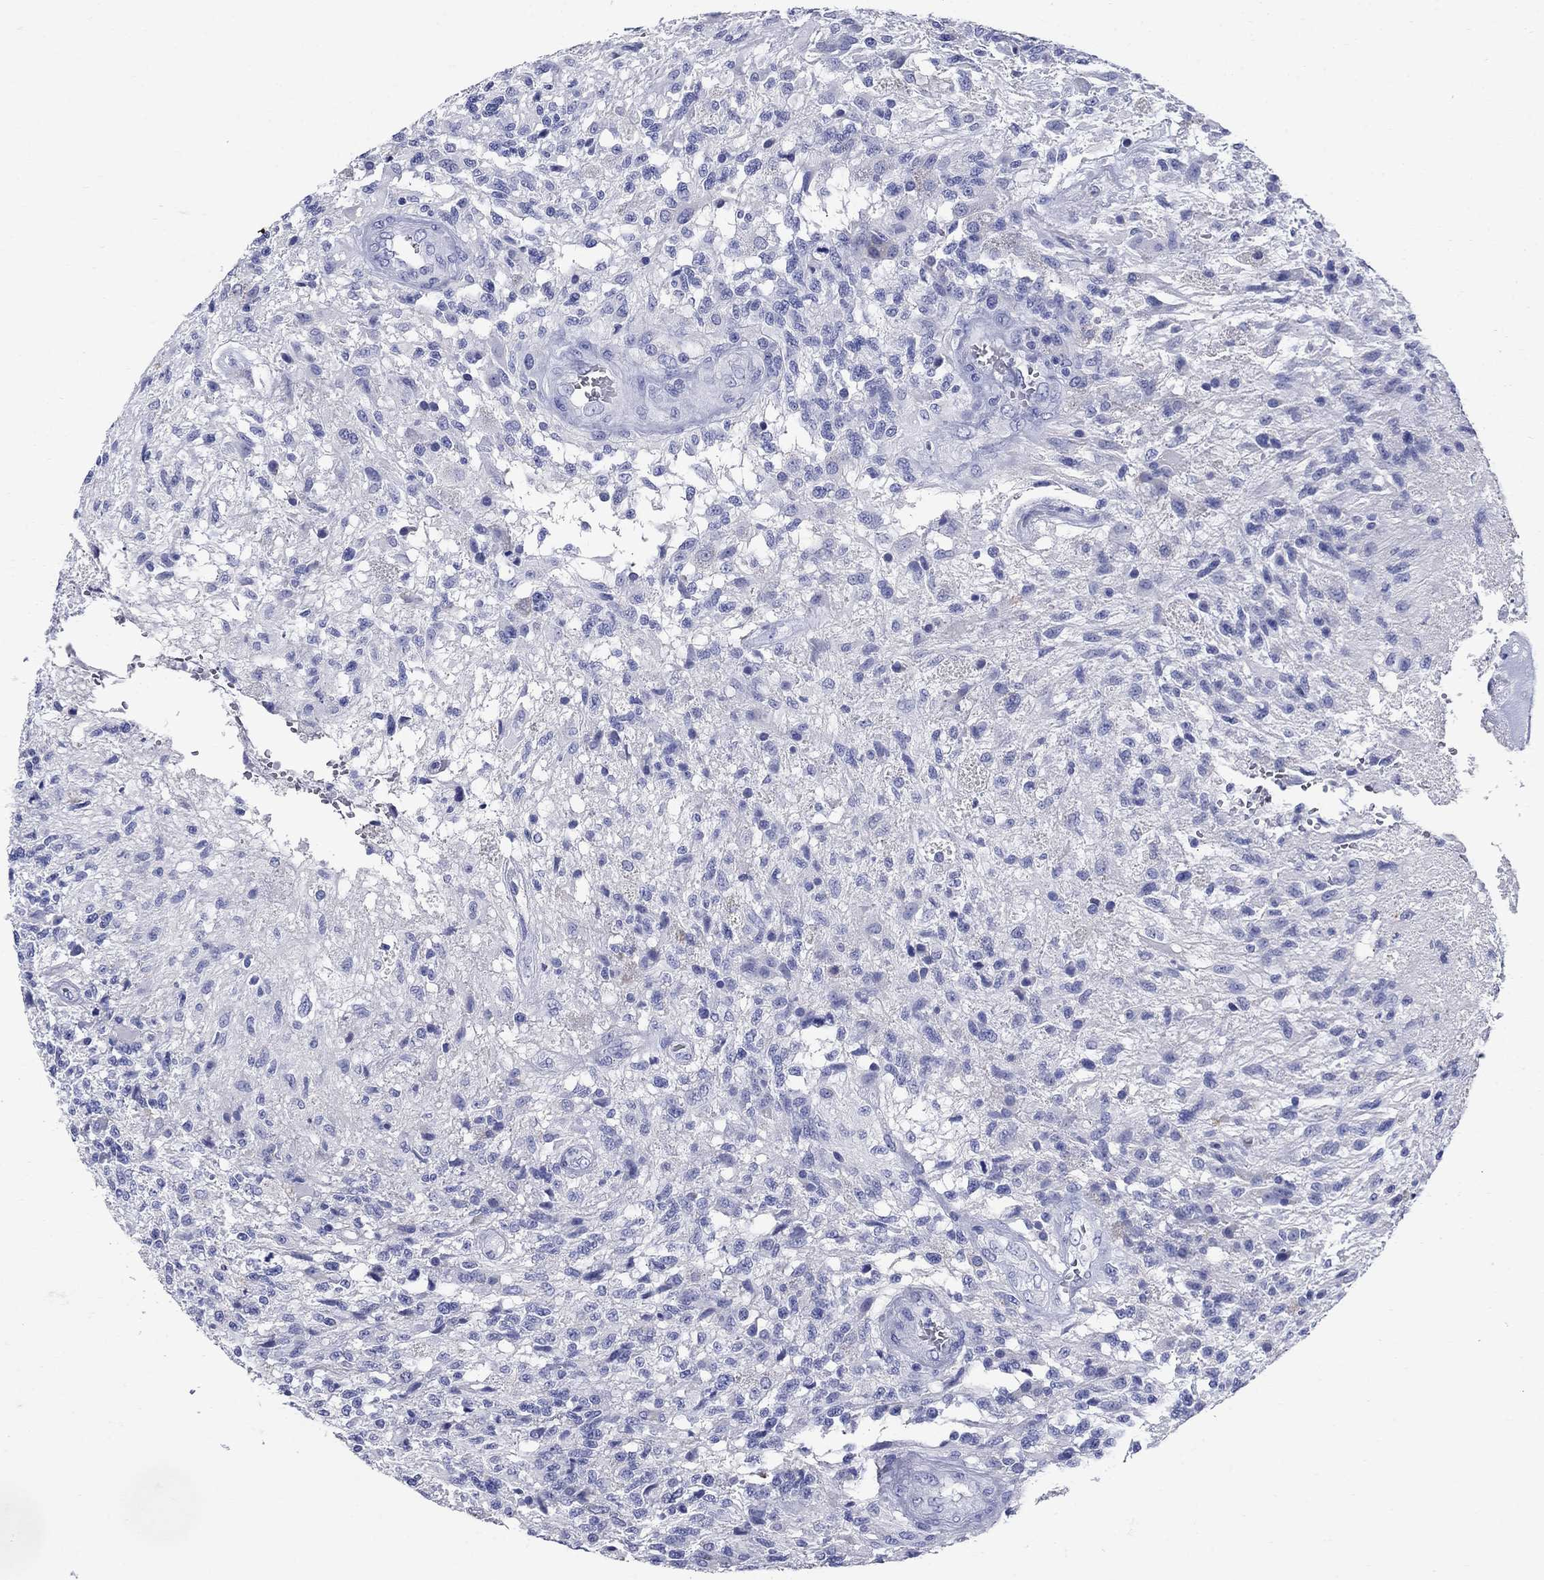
{"staining": {"intensity": "negative", "quantity": "none", "location": "none"}, "tissue": "glioma", "cell_type": "Tumor cells", "image_type": "cancer", "snomed": [{"axis": "morphology", "description": "Glioma, malignant, High grade"}, {"axis": "topography", "description": "Brain"}], "caption": "There is no significant staining in tumor cells of glioma.", "gene": "CD1A", "patient": {"sex": "male", "age": 56}}